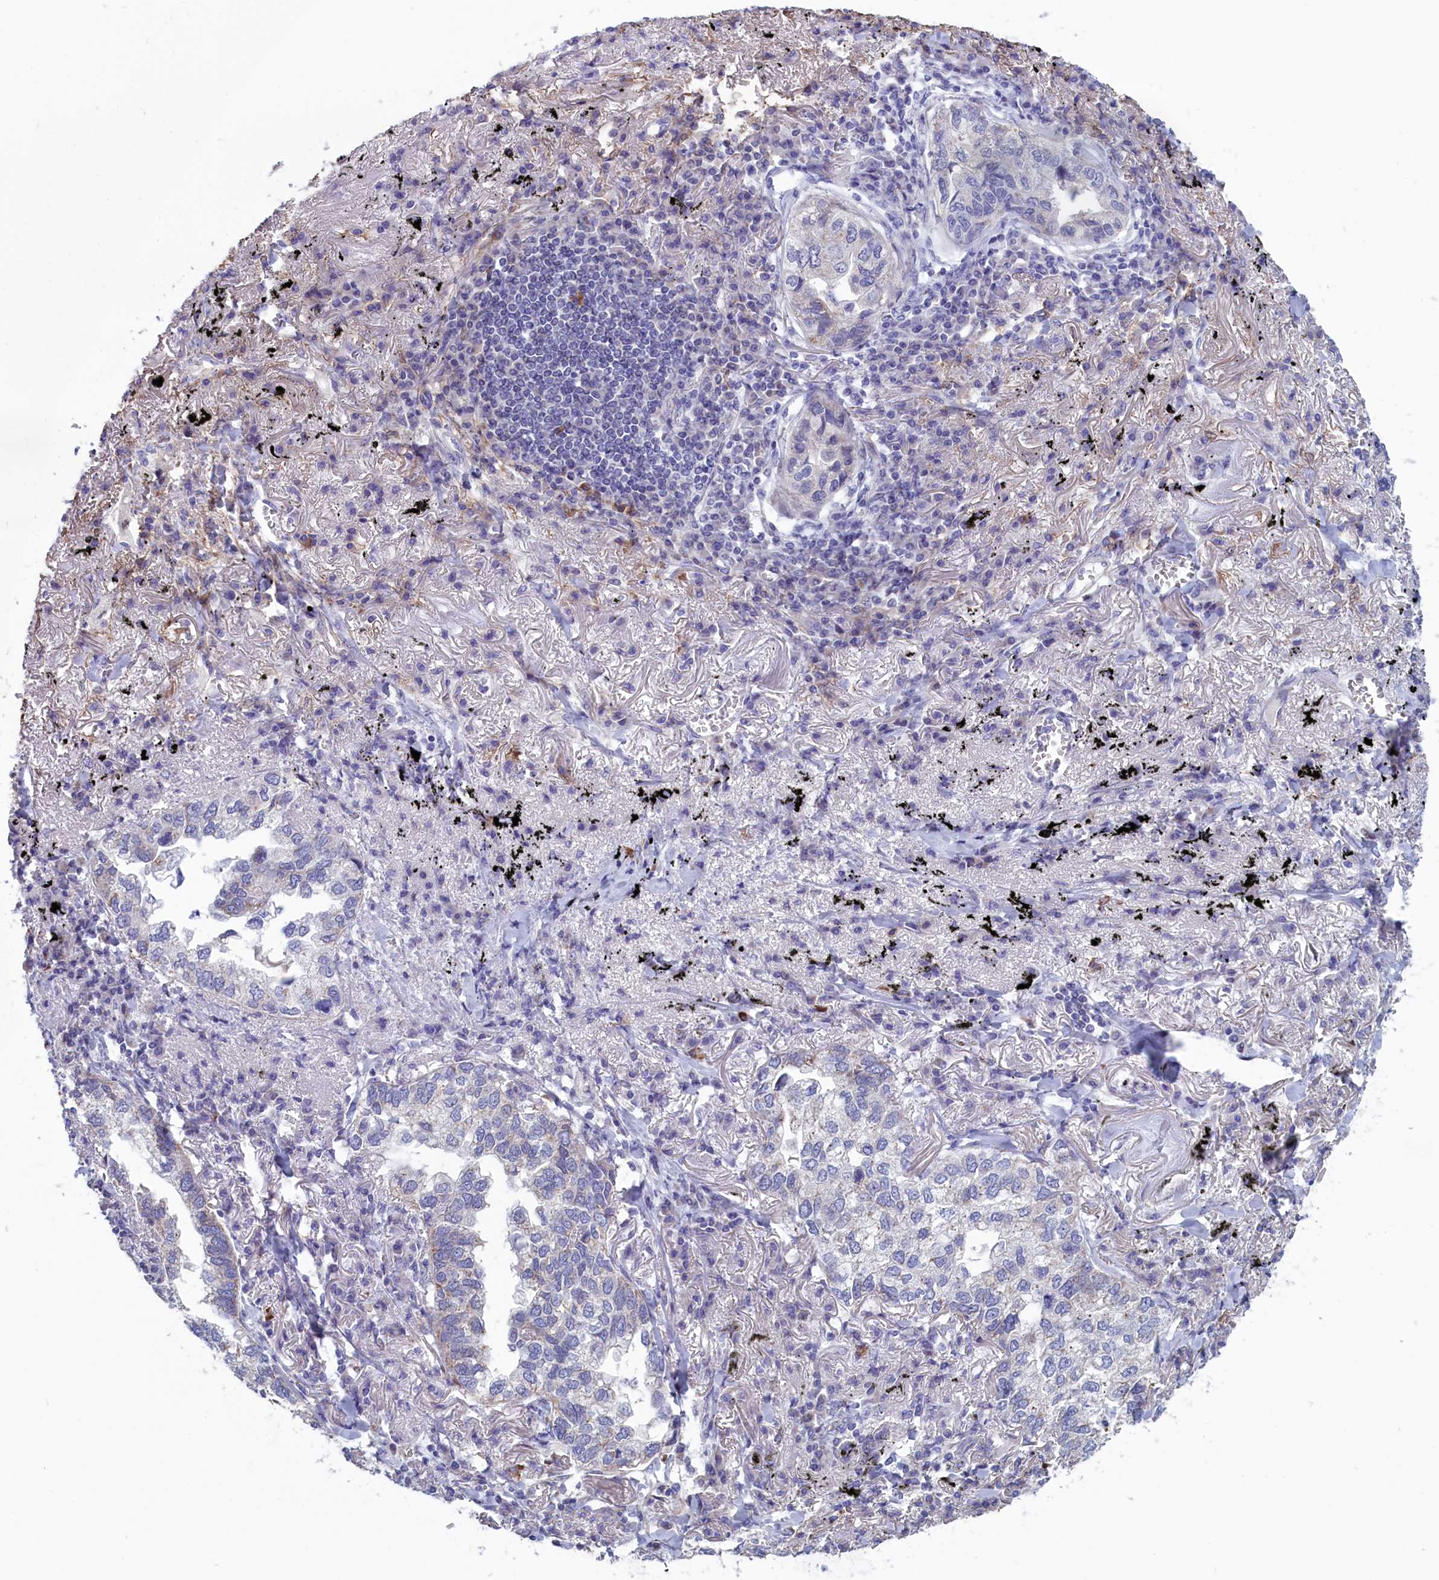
{"staining": {"intensity": "negative", "quantity": "none", "location": "none"}, "tissue": "lung cancer", "cell_type": "Tumor cells", "image_type": "cancer", "snomed": [{"axis": "morphology", "description": "Adenocarcinoma, NOS"}, {"axis": "topography", "description": "Lung"}], "caption": "Tumor cells are negative for protein expression in human lung adenocarcinoma.", "gene": "NIBAN3", "patient": {"sex": "male", "age": 65}}